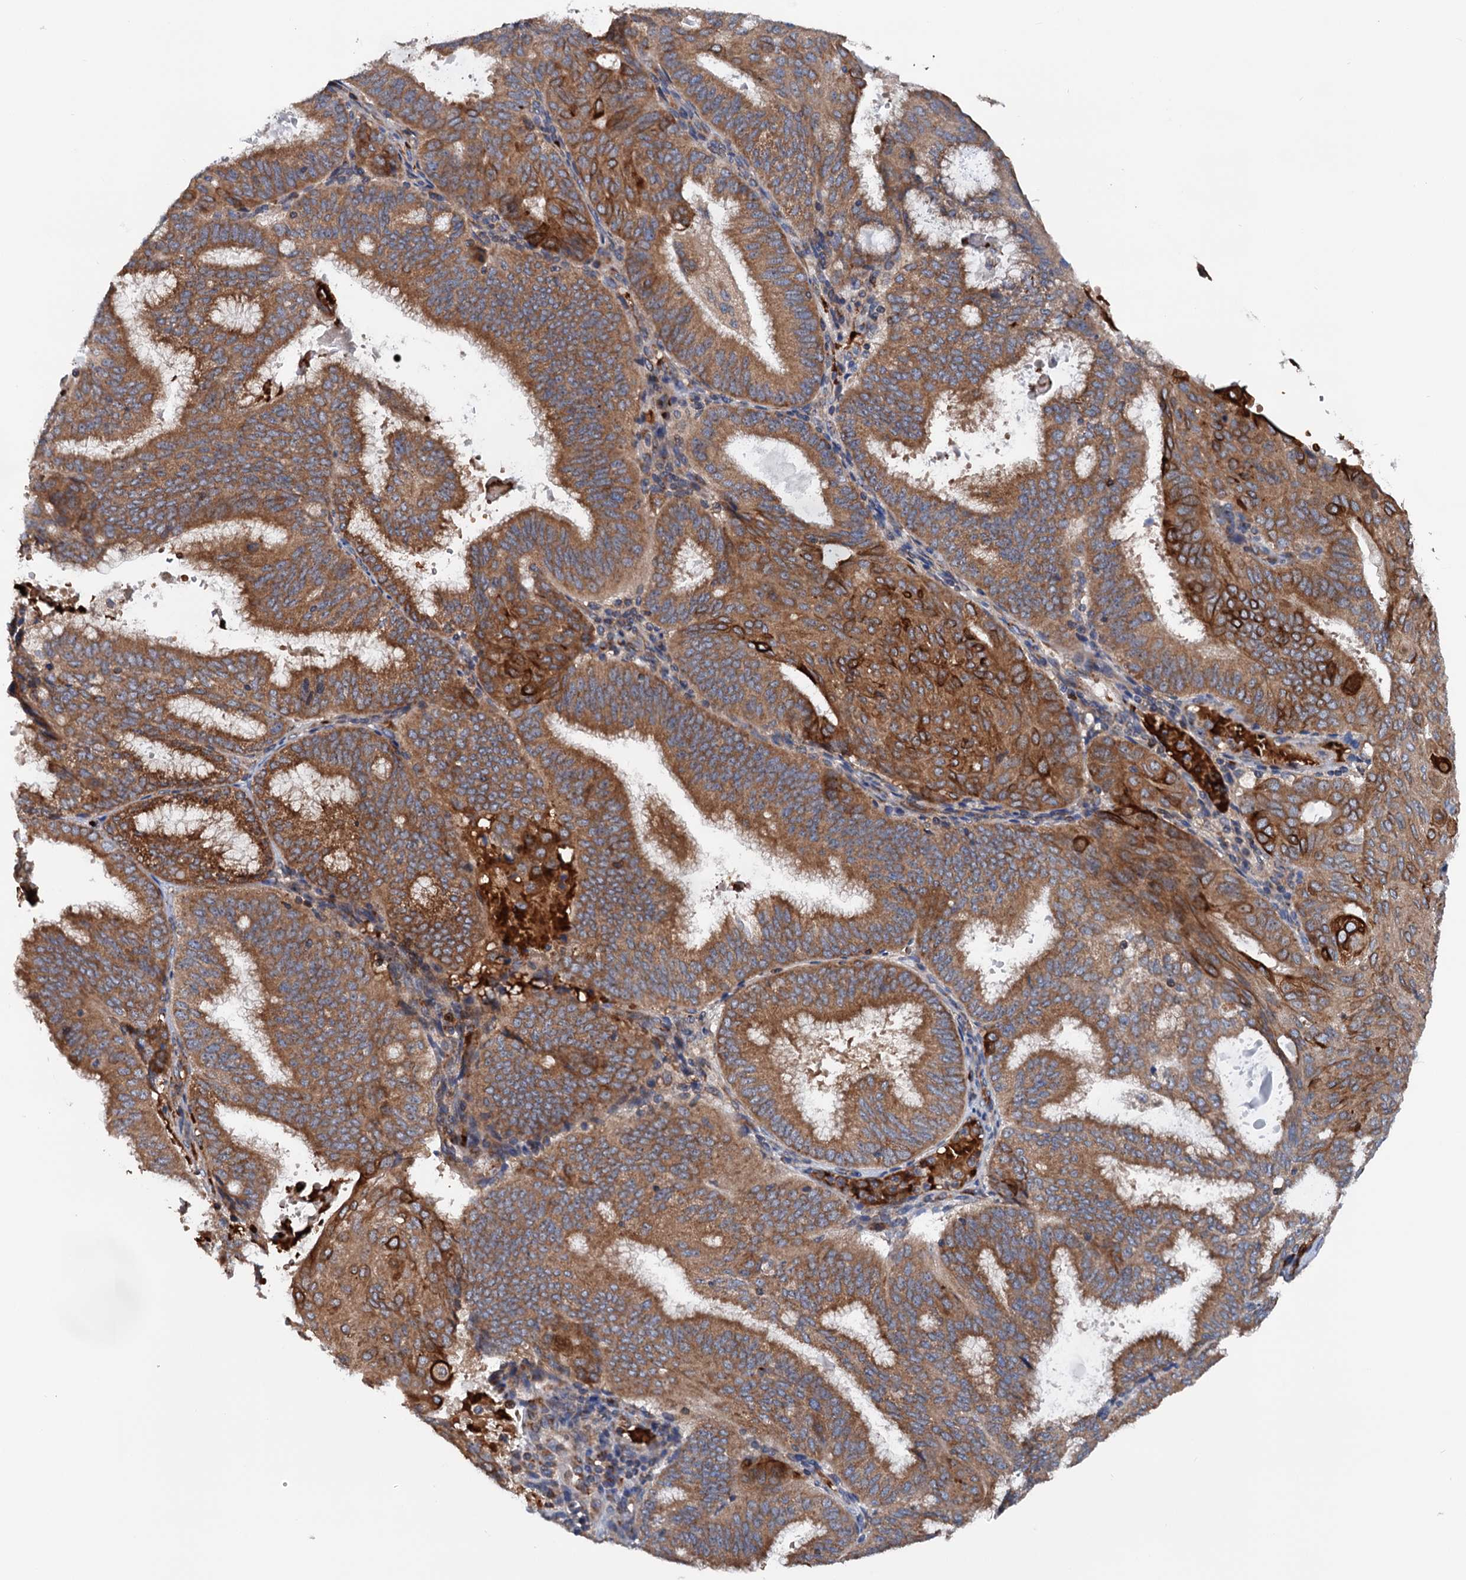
{"staining": {"intensity": "strong", "quantity": ">75%", "location": "cytoplasmic/membranous"}, "tissue": "endometrial cancer", "cell_type": "Tumor cells", "image_type": "cancer", "snomed": [{"axis": "morphology", "description": "Adenocarcinoma, NOS"}, {"axis": "topography", "description": "Endometrium"}], "caption": "The photomicrograph demonstrates immunohistochemical staining of endometrial cancer. There is strong cytoplasmic/membranous staining is seen in approximately >75% of tumor cells.", "gene": "EIPR1", "patient": {"sex": "female", "age": 49}}